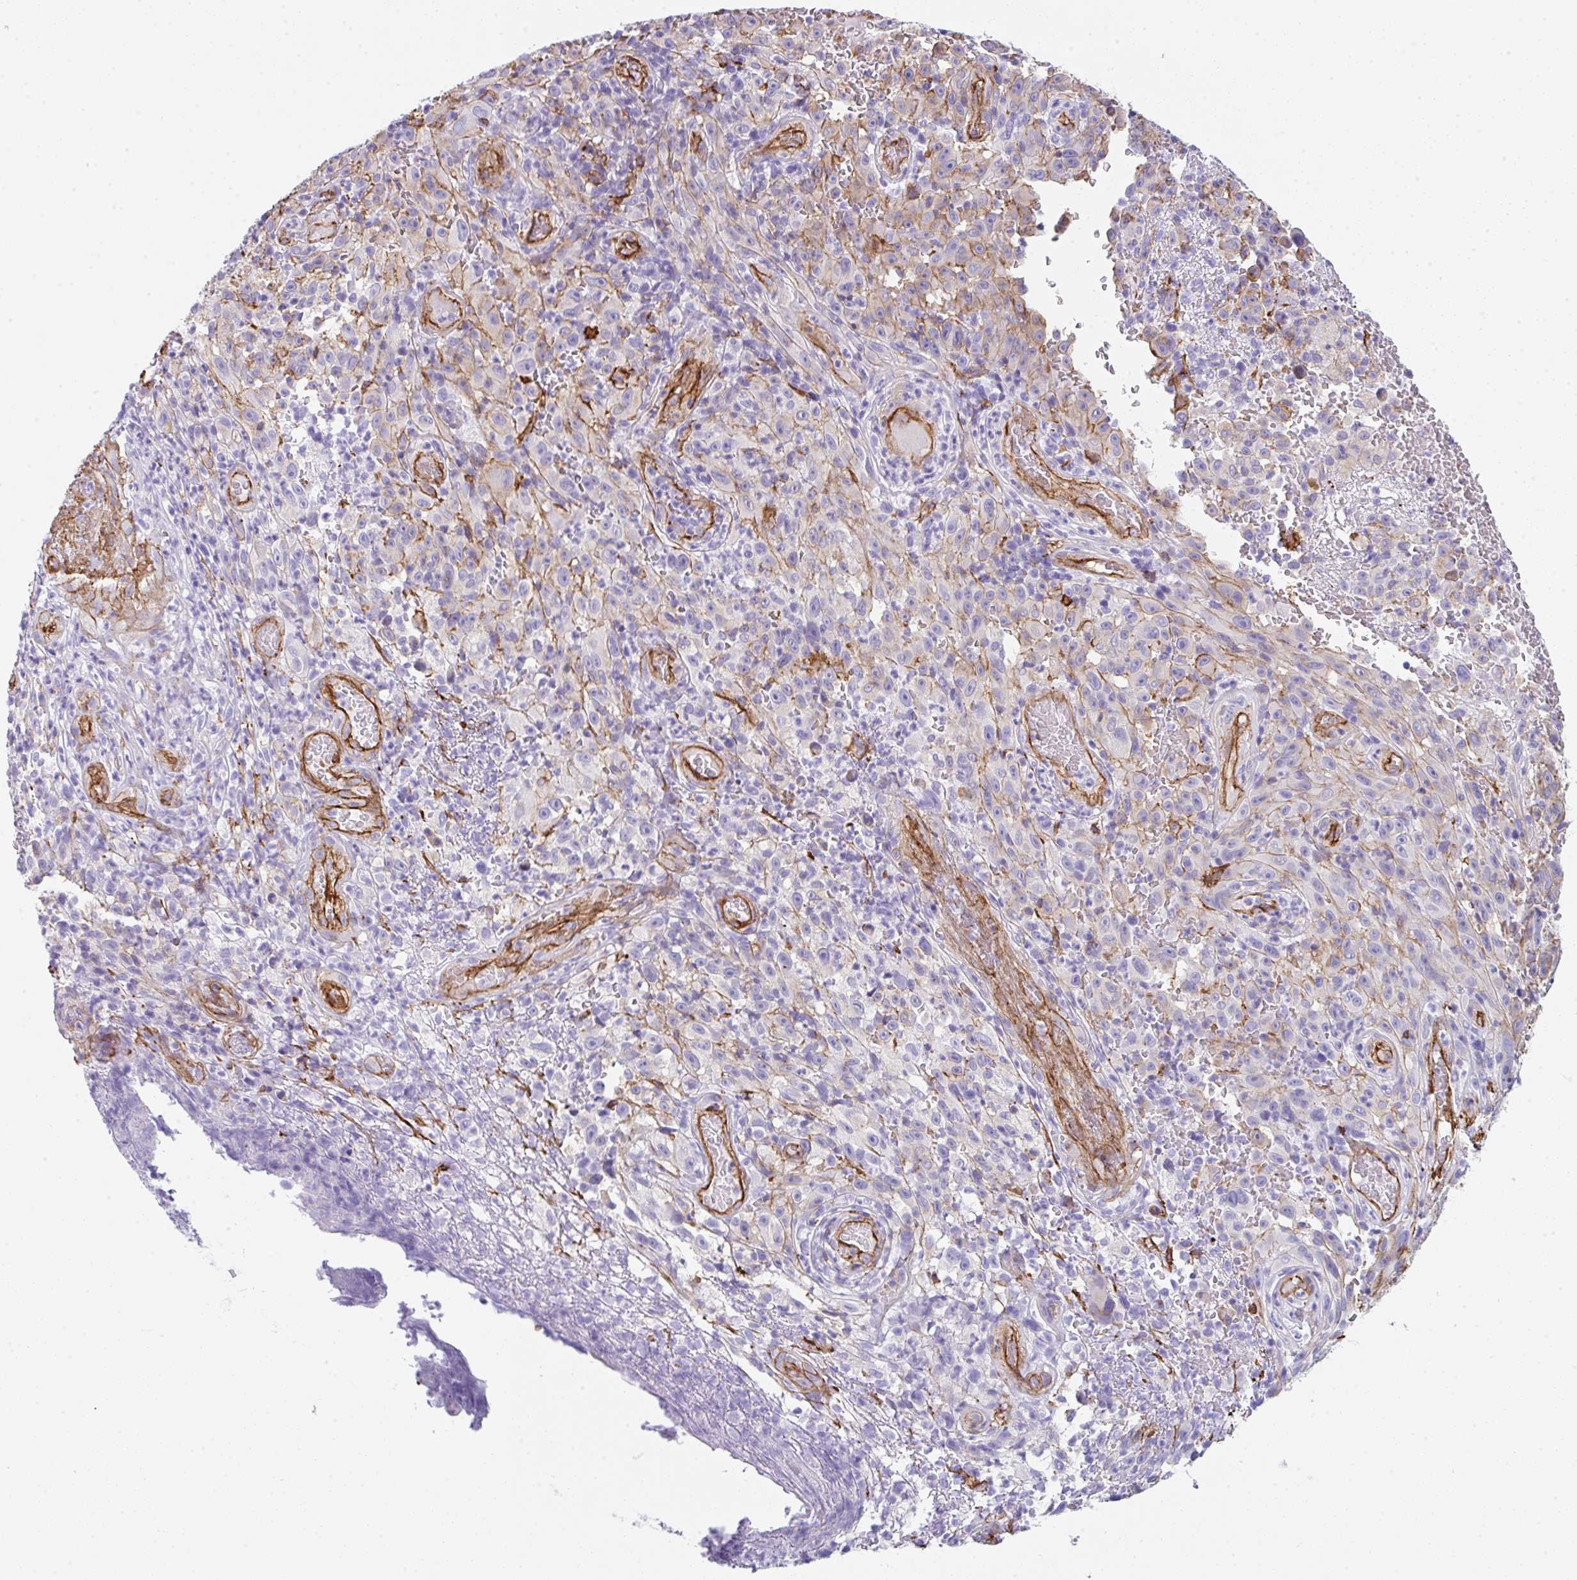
{"staining": {"intensity": "strong", "quantity": "25%-75%", "location": "cytoplasmic/membranous"}, "tissue": "melanoma", "cell_type": "Tumor cells", "image_type": "cancer", "snomed": [{"axis": "morphology", "description": "Malignant melanoma, NOS"}, {"axis": "topography", "description": "Skin"}], "caption": "Immunohistochemical staining of human melanoma exhibits strong cytoplasmic/membranous protein expression in about 25%-75% of tumor cells. Immunohistochemistry (ihc) stains the protein in brown and the nuclei are stained blue.", "gene": "DBN1", "patient": {"sex": "female", "age": 82}}